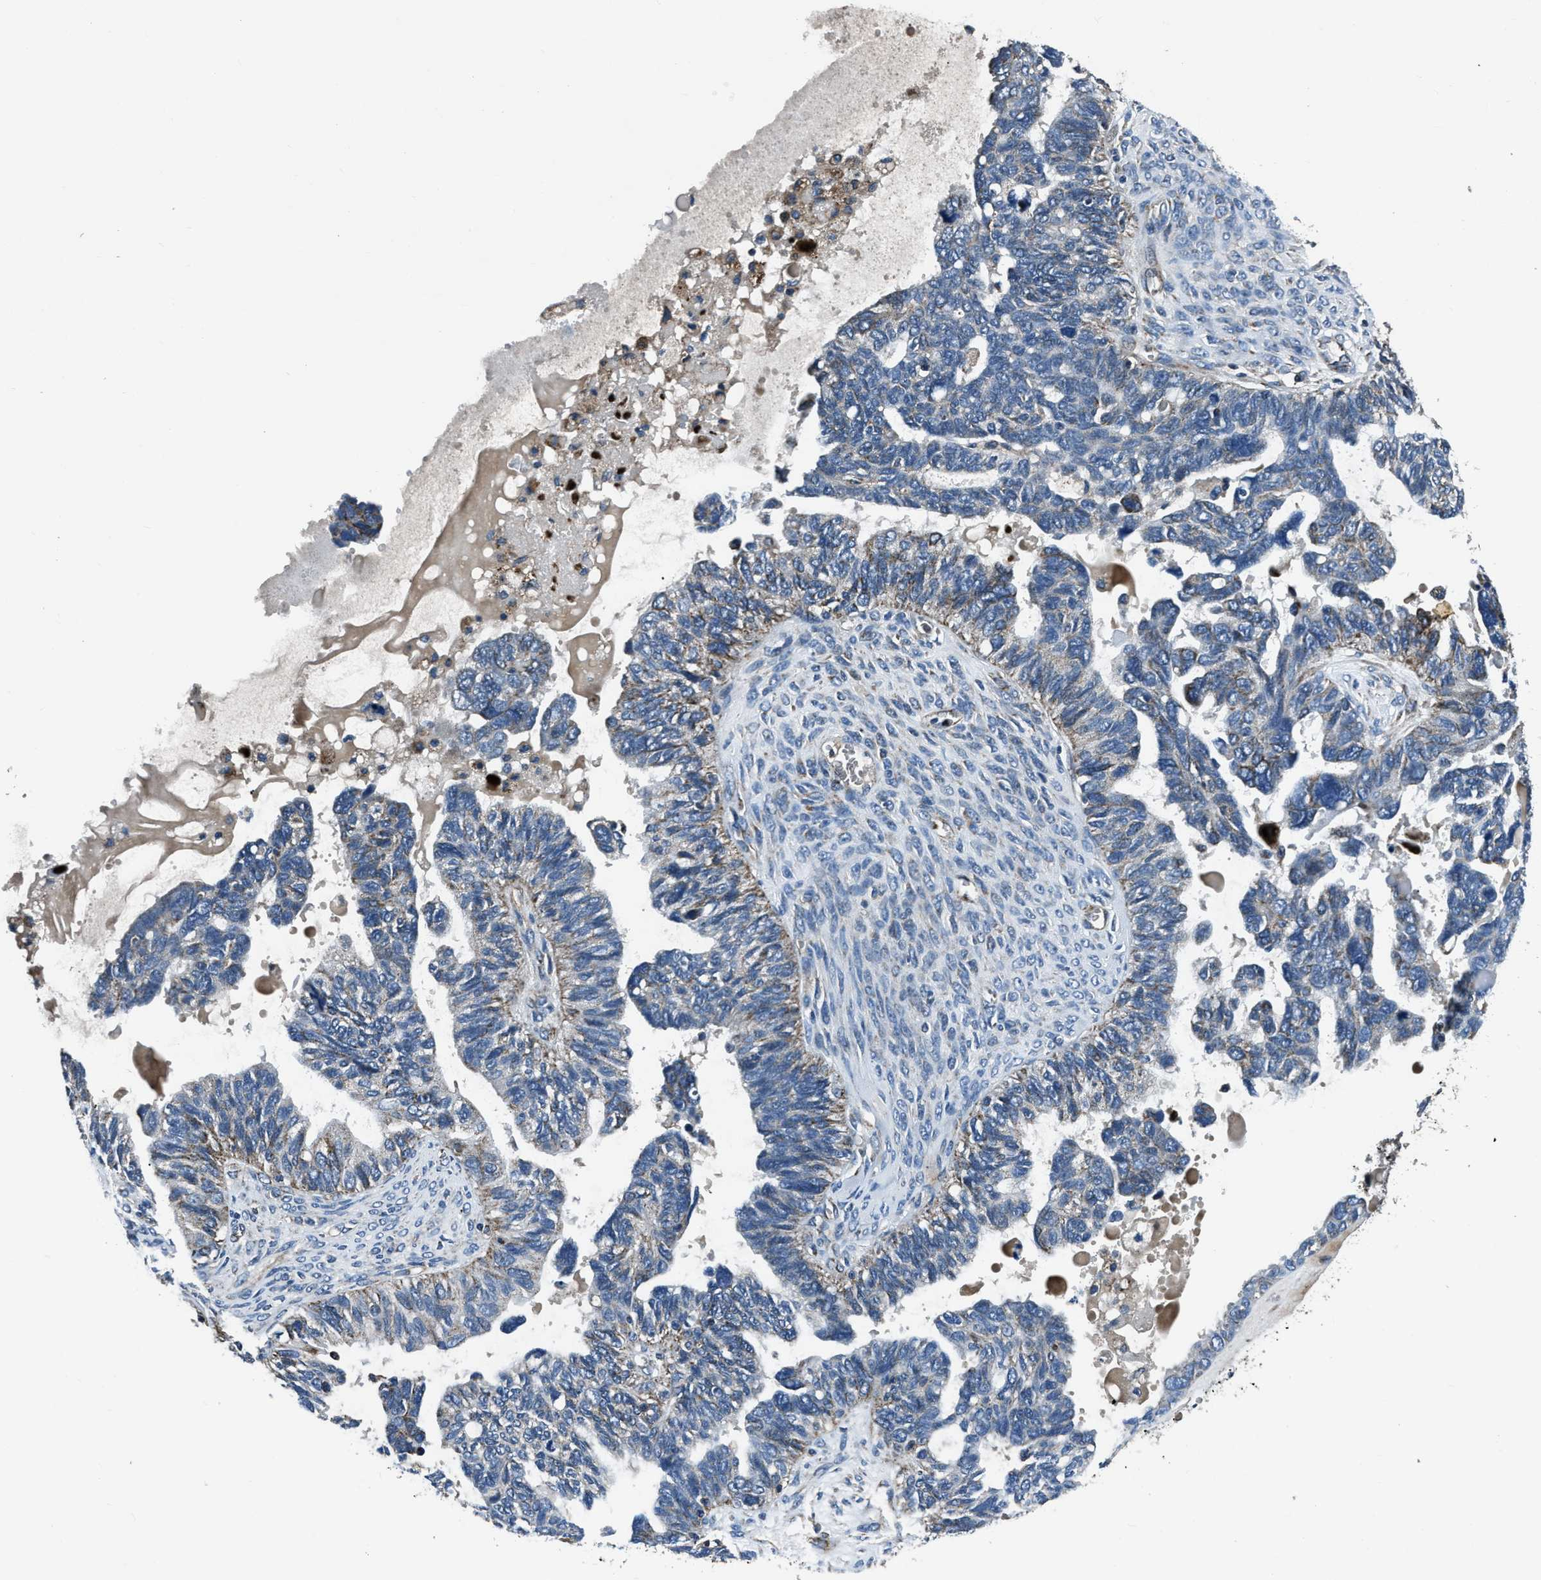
{"staining": {"intensity": "weak", "quantity": "<25%", "location": "cytoplasmic/membranous"}, "tissue": "ovarian cancer", "cell_type": "Tumor cells", "image_type": "cancer", "snomed": [{"axis": "morphology", "description": "Cystadenocarcinoma, serous, NOS"}, {"axis": "topography", "description": "Ovary"}], "caption": "The immunohistochemistry (IHC) histopathology image has no significant expression in tumor cells of serous cystadenocarcinoma (ovarian) tissue.", "gene": "OGDH", "patient": {"sex": "female", "age": 79}}